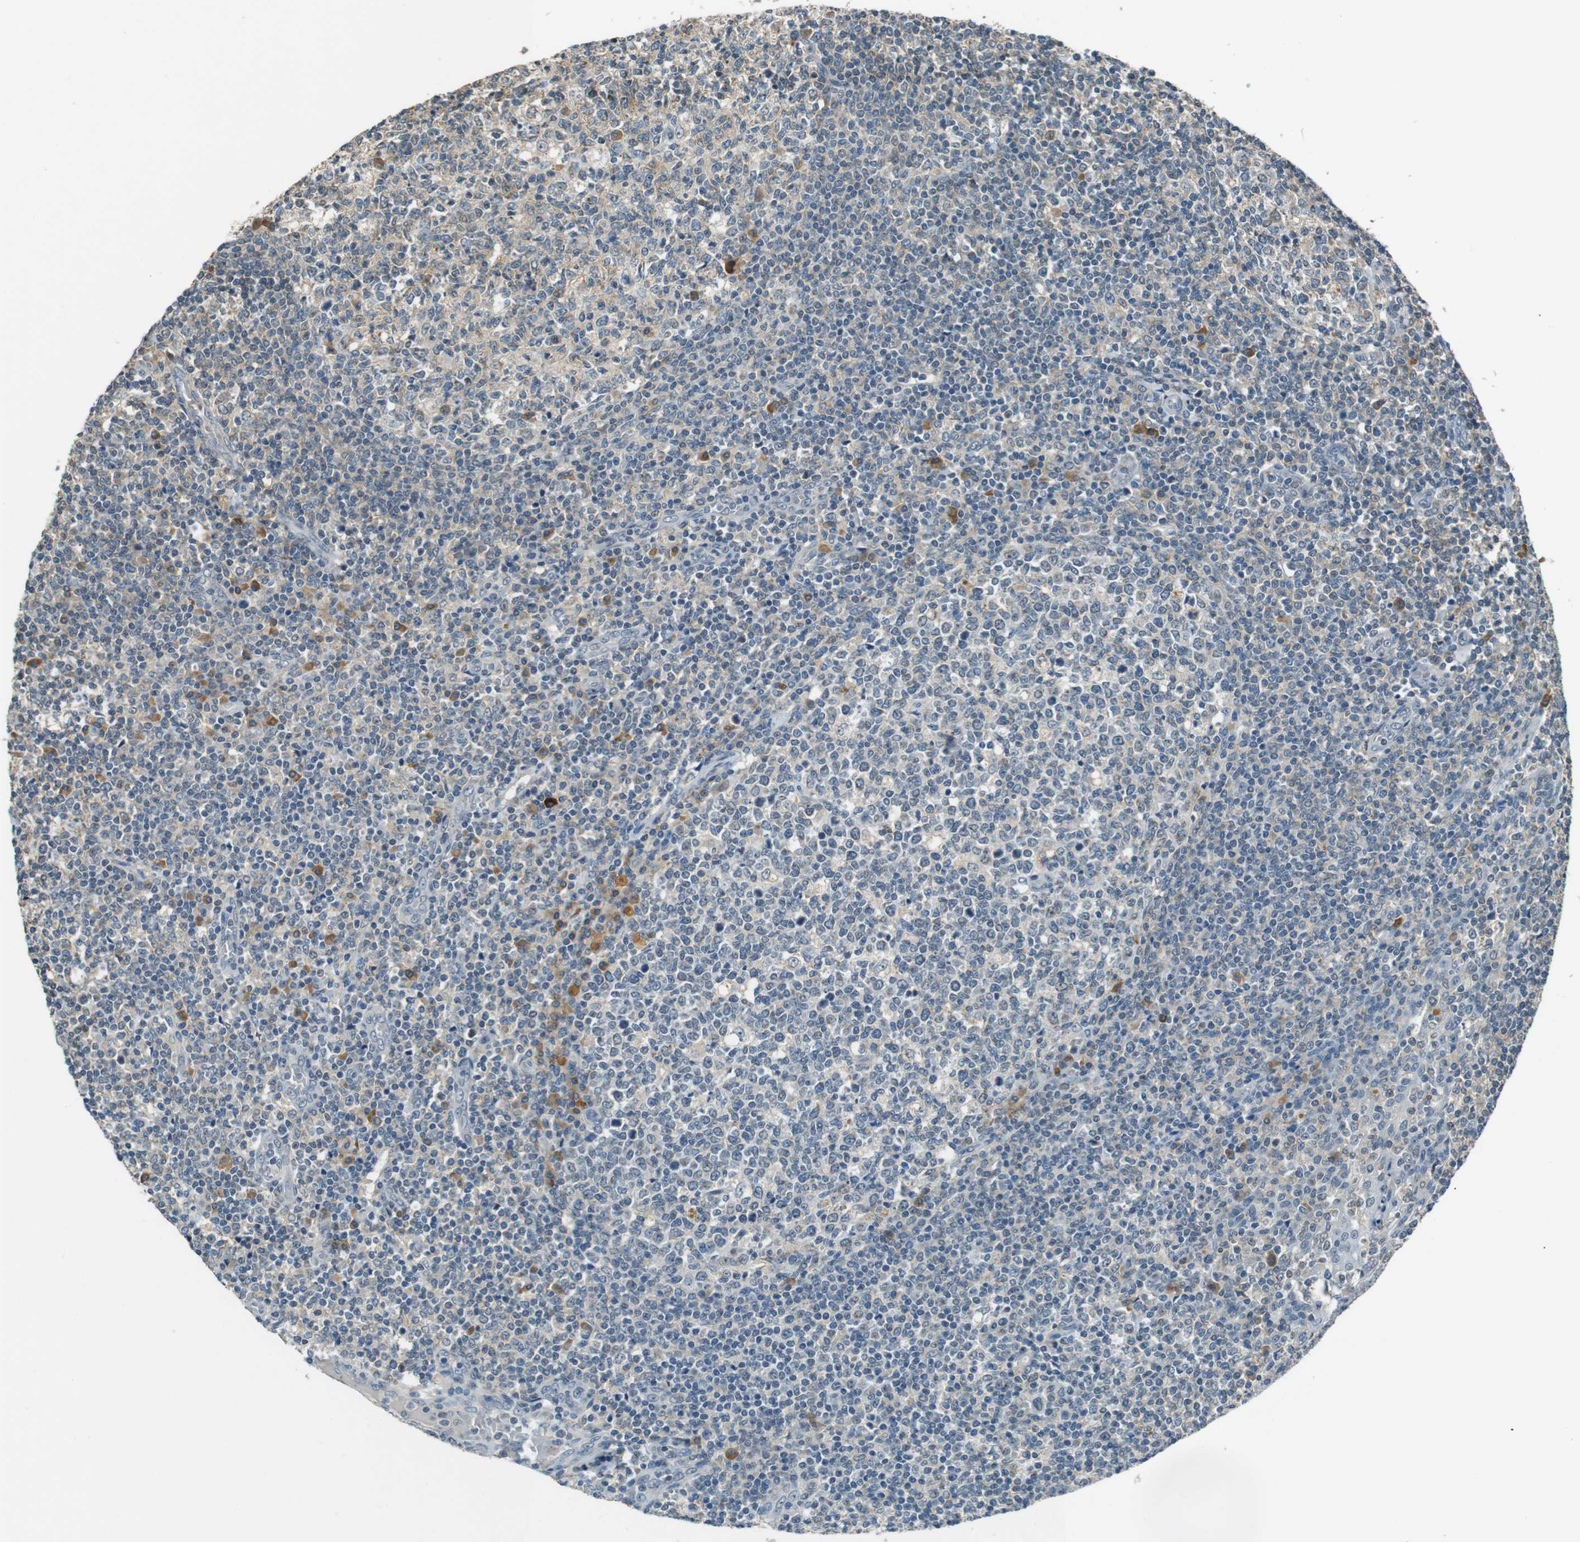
{"staining": {"intensity": "moderate", "quantity": "25%-75%", "location": "cytoplasmic/membranous"}, "tissue": "tonsil", "cell_type": "Germinal center cells", "image_type": "normal", "snomed": [{"axis": "morphology", "description": "Normal tissue, NOS"}, {"axis": "topography", "description": "Tonsil"}], "caption": "The histopathology image shows a brown stain indicating the presence of a protein in the cytoplasmic/membranous of germinal center cells in tonsil. (IHC, brightfield microscopy, high magnification).", "gene": "MAGI2", "patient": {"sex": "female", "age": 19}}